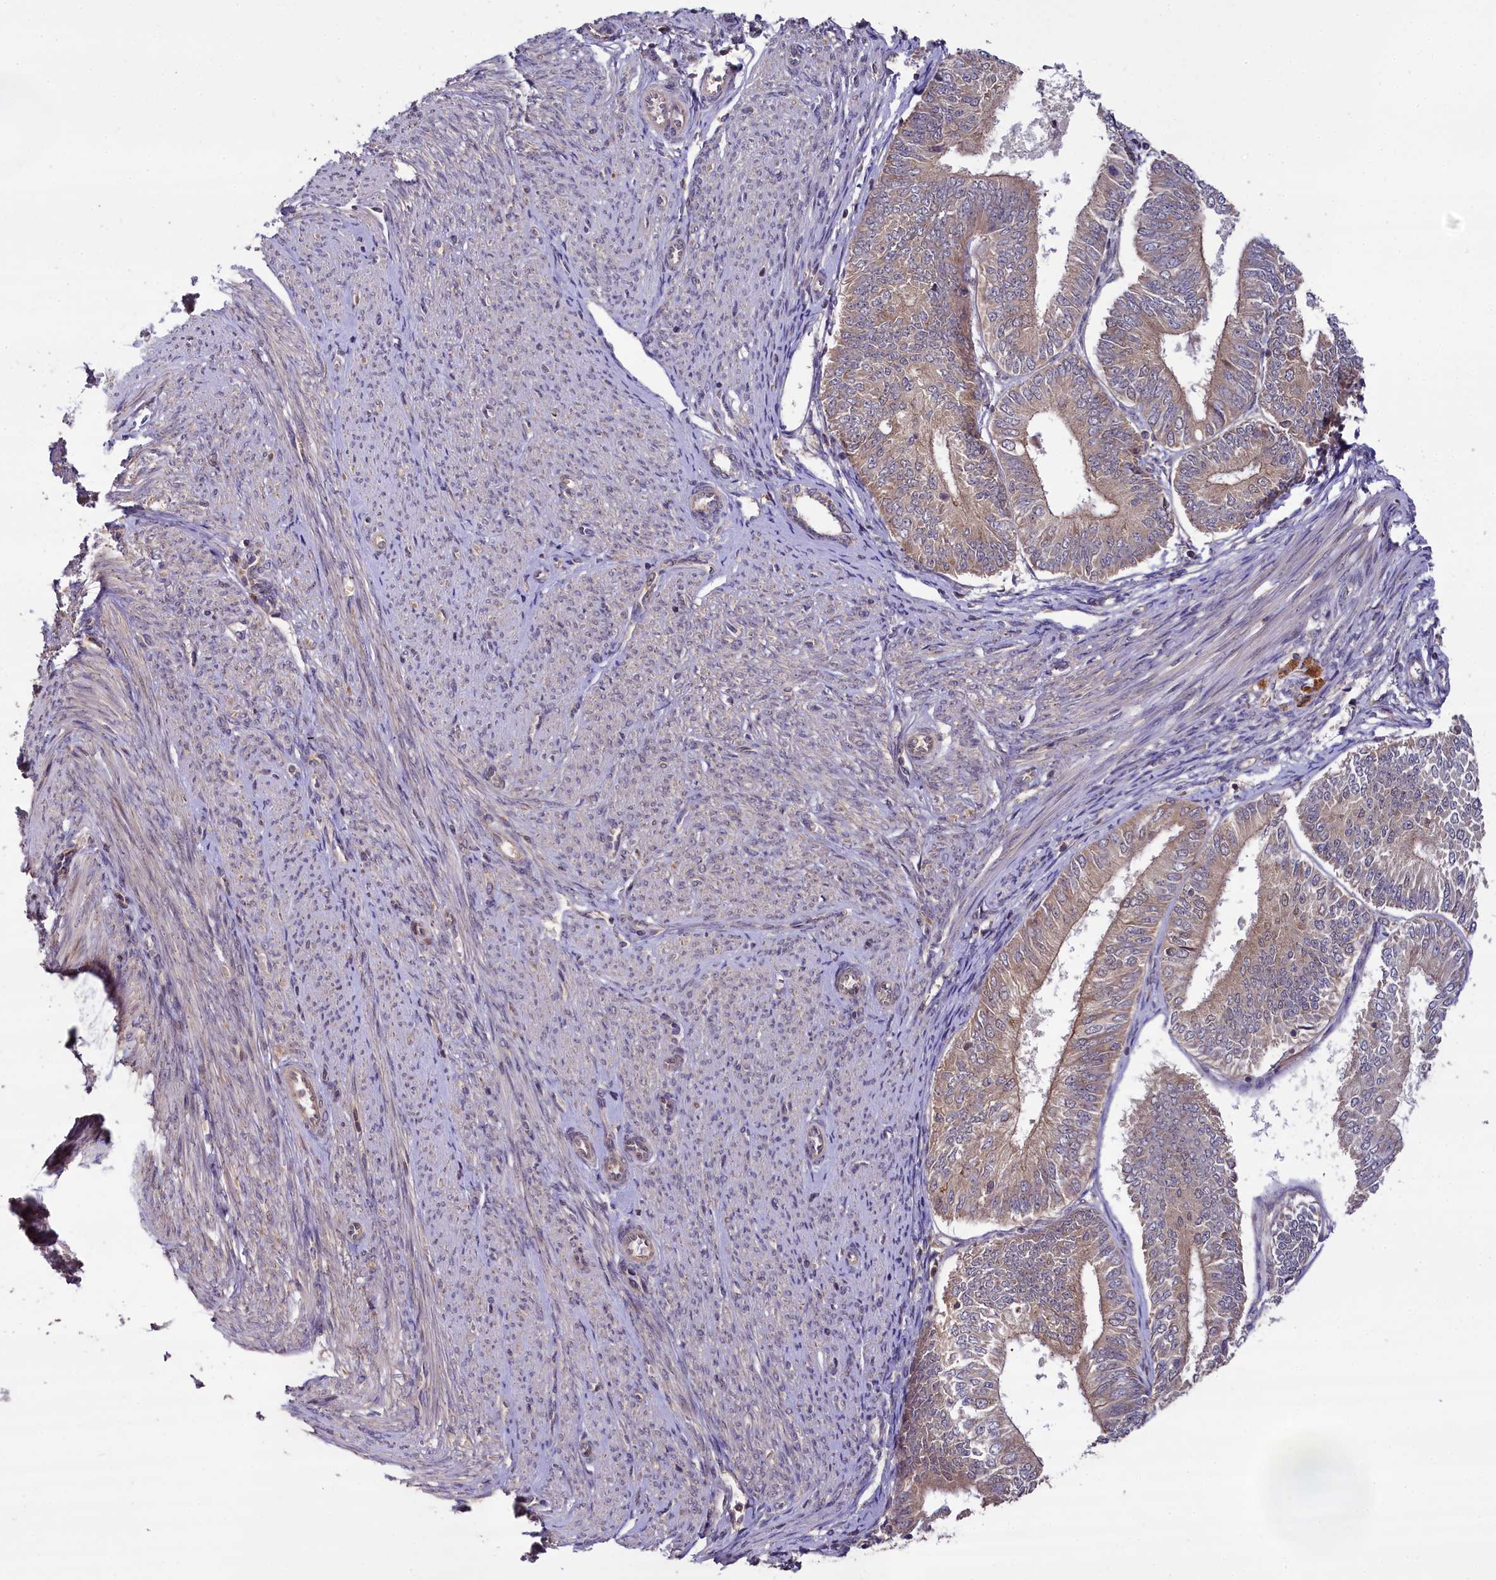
{"staining": {"intensity": "weak", "quantity": ">75%", "location": "cytoplasmic/membranous"}, "tissue": "endometrial cancer", "cell_type": "Tumor cells", "image_type": "cancer", "snomed": [{"axis": "morphology", "description": "Adenocarcinoma, NOS"}, {"axis": "topography", "description": "Endometrium"}], "caption": "Human endometrial adenocarcinoma stained for a protein (brown) reveals weak cytoplasmic/membranous positive positivity in about >75% of tumor cells.", "gene": "TMEM39A", "patient": {"sex": "female", "age": 58}}